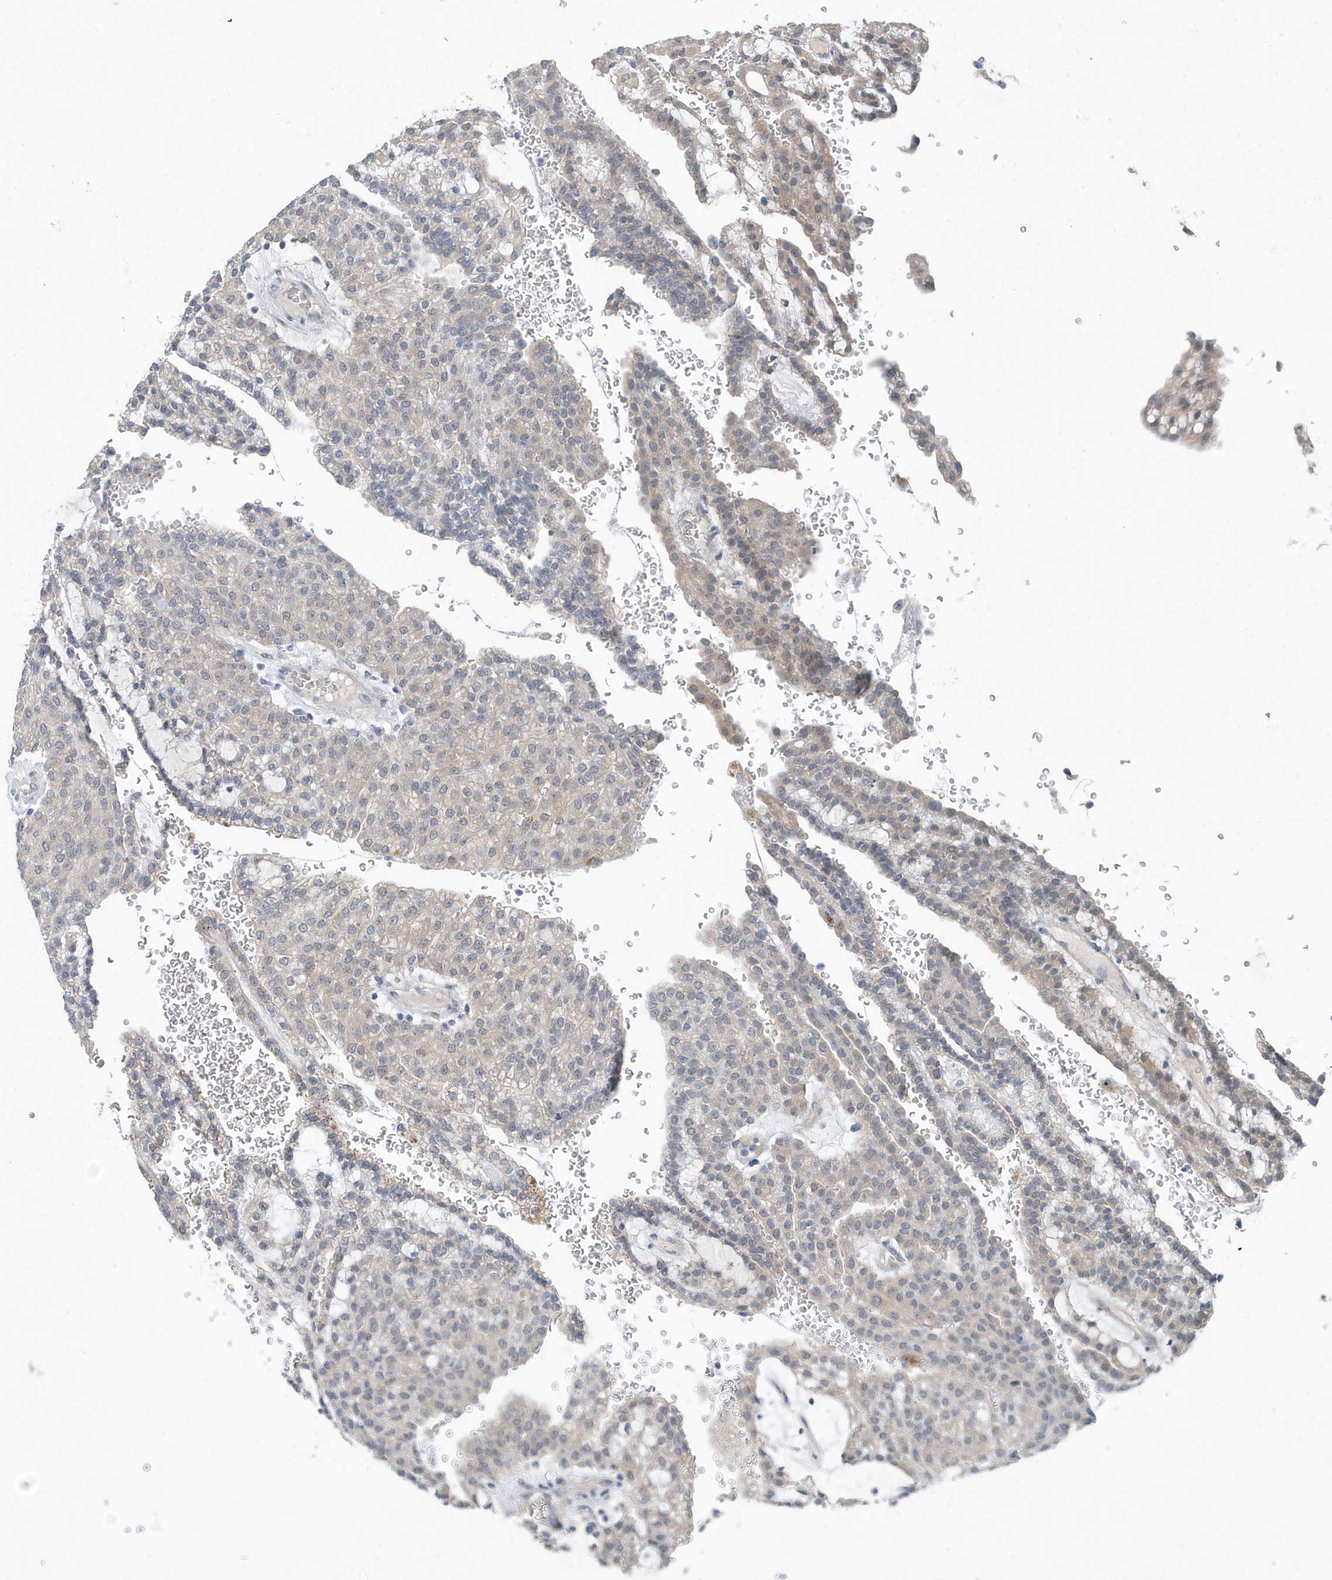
{"staining": {"intensity": "weak", "quantity": "25%-75%", "location": "cytoplasmic/membranous"}, "tissue": "renal cancer", "cell_type": "Tumor cells", "image_type": "cancer", "snomed": [{"axis": "morphology", "description": "Adenocarcinoma, NOS"}, {"axis": "topography", "description": "Kidney"}], "caption": "Immunohistochemical staining of human adenocarcinoma (renal) demonstrates low levels of weak cytoplasmic/membranous protein expression in about 25%-75% of tumor cells. (Stains: DAB in brown, nuclei in blue, Microscopy: brightfield microscopy at high magnification).", "gene": "PFN2", "patient": {"sex": "male", "age": 63}}